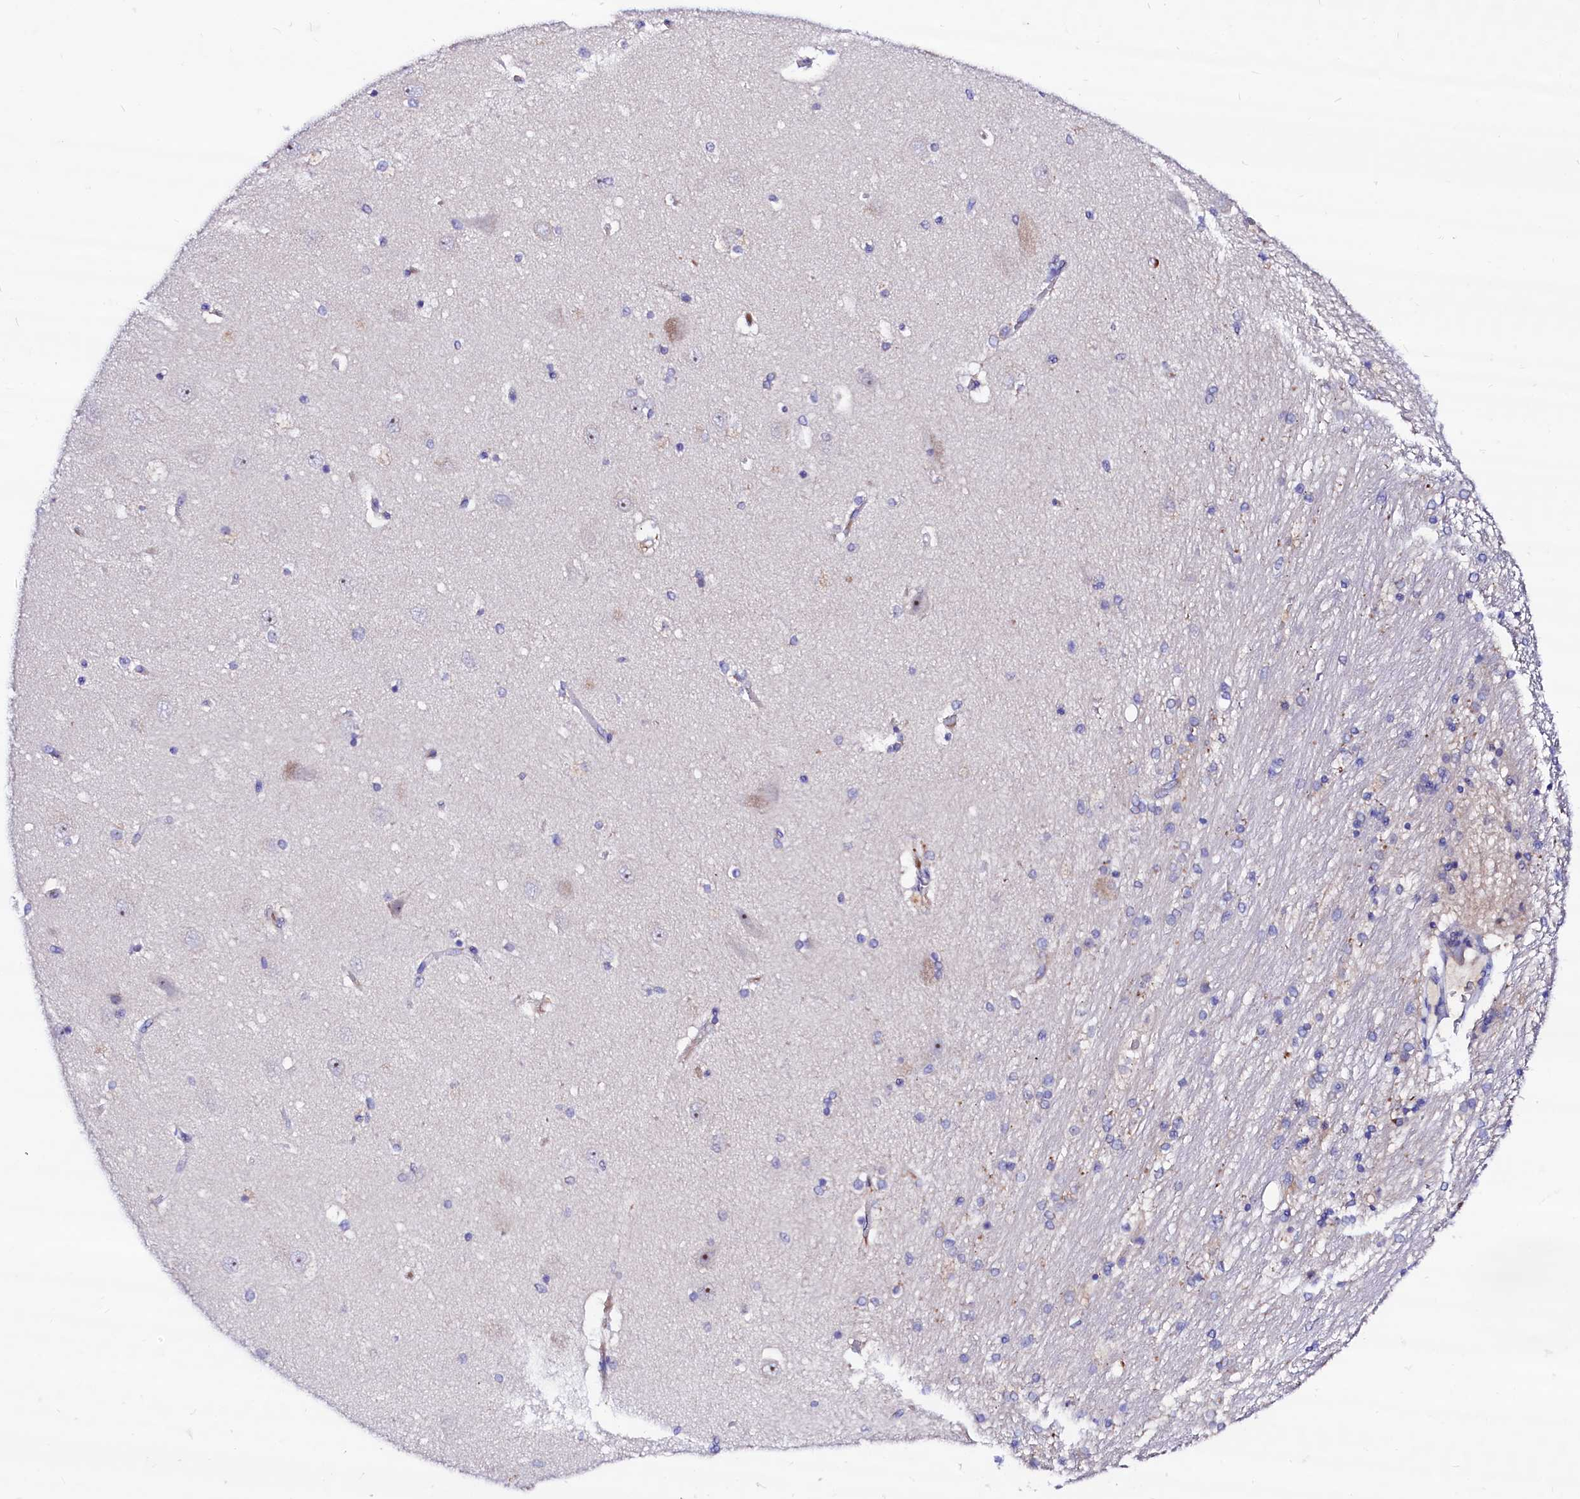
{"staining": {"intensity": "negative", "quantity": "none", "location": "none"}, "tissue": "hippocampus", "cell_type": "Glial cells", "image_type": "normal", "snomed": [{"axis": "morphology", "description": "Normal tissue, NOS"}, {"axis": "topography", "description": "Hippocampus"}], "caption": "The photomicrograph exhibits no significant staining in glial cells of hippocampus.", "gene": "BTBD16", "patient": {"sex": "female", "age": 54}}